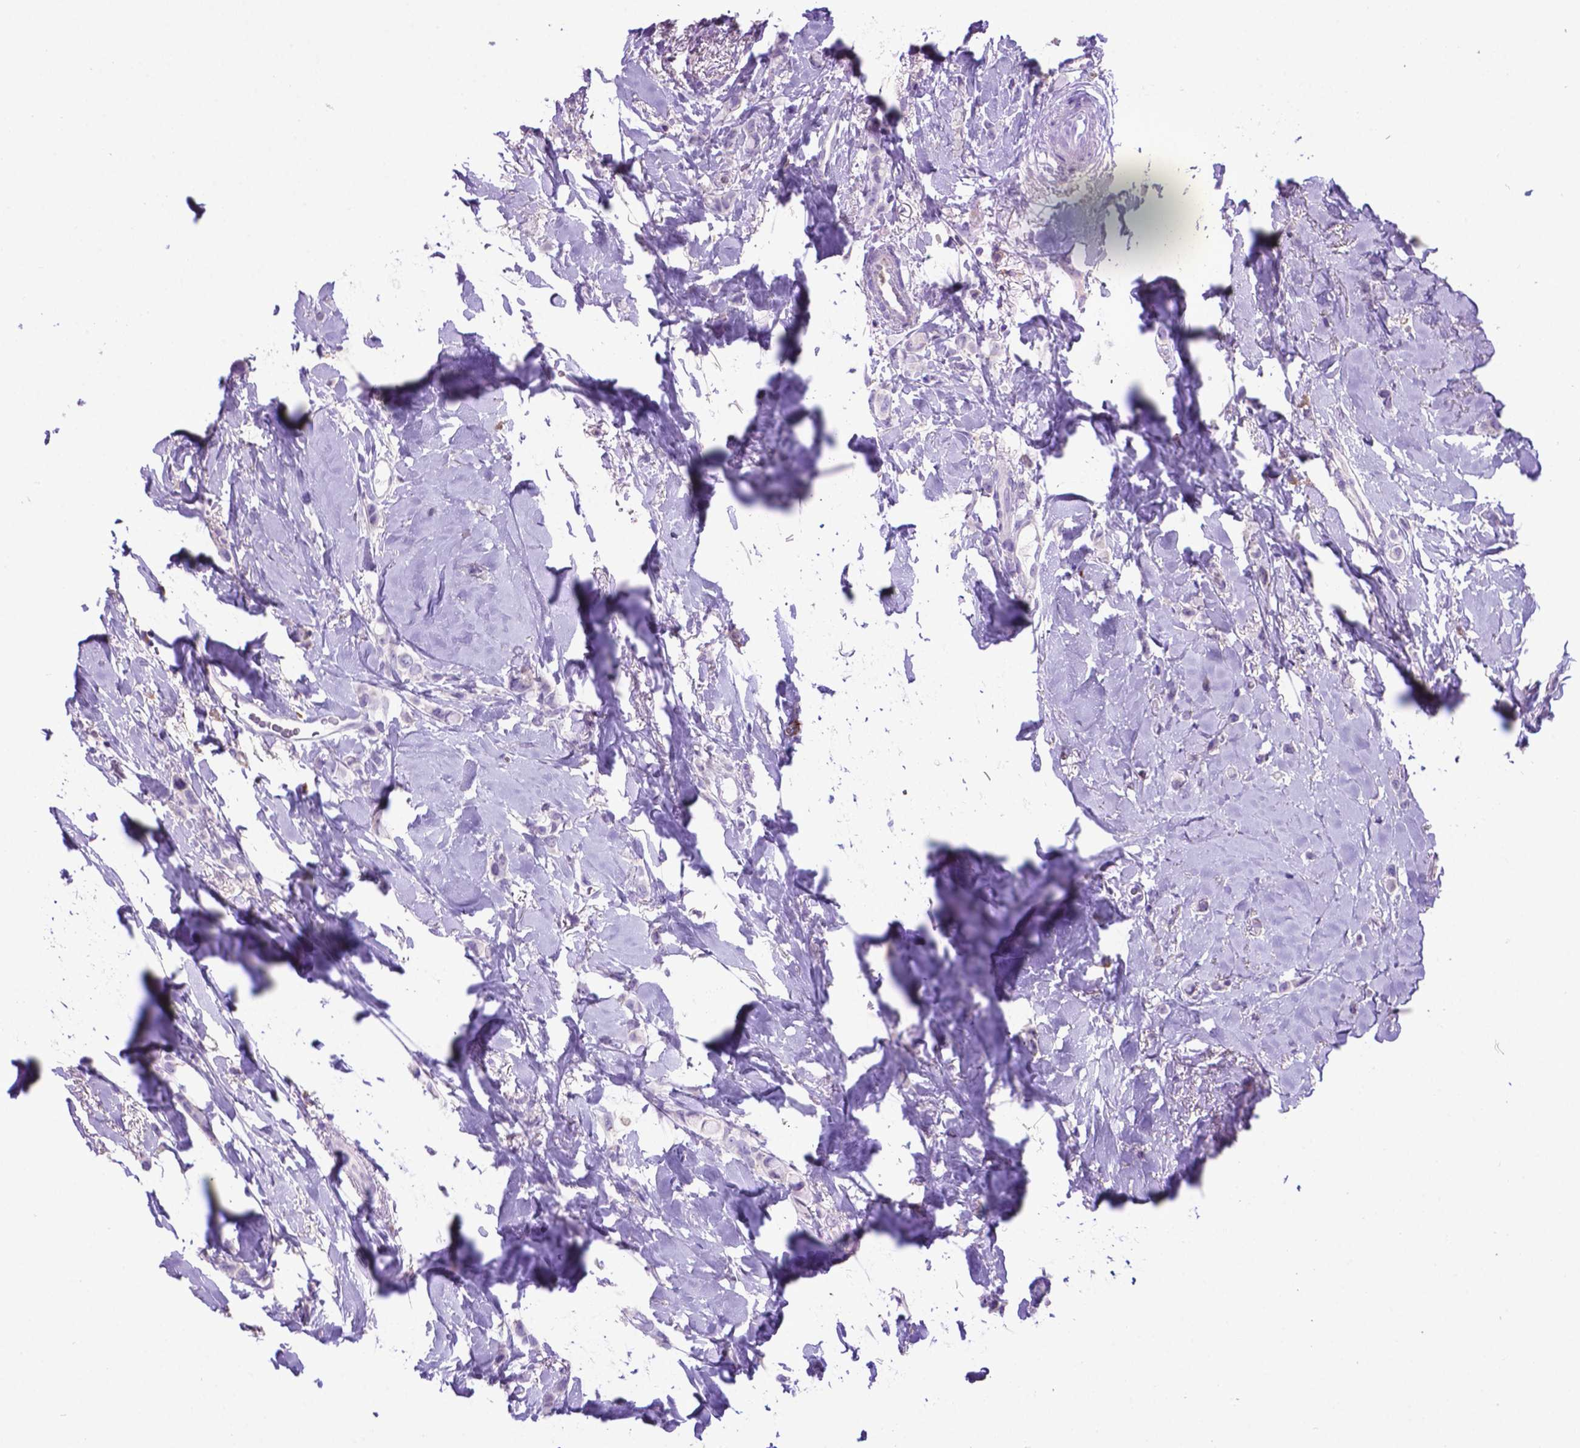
{"staining": {"intensity": "negative", "quantity": "none", "location": "none"}, "tissue": "breast cancer", "cell_type": "Tumor cells", "image_type": "cancer", "snomed": [{"axis": "morphology", "description": "Lobular carcinoma"}, {"axis": "topography", "description": "Breast"}], "caption": "The immunohistochemistry photomicrograph has no significant staining in tumor cells of breast cancer tissue. (Brightfield microscopy of DAB IHC at high magnification).", "gene": "LZTR1", "patient": {"sex": "female", "age": 66}}